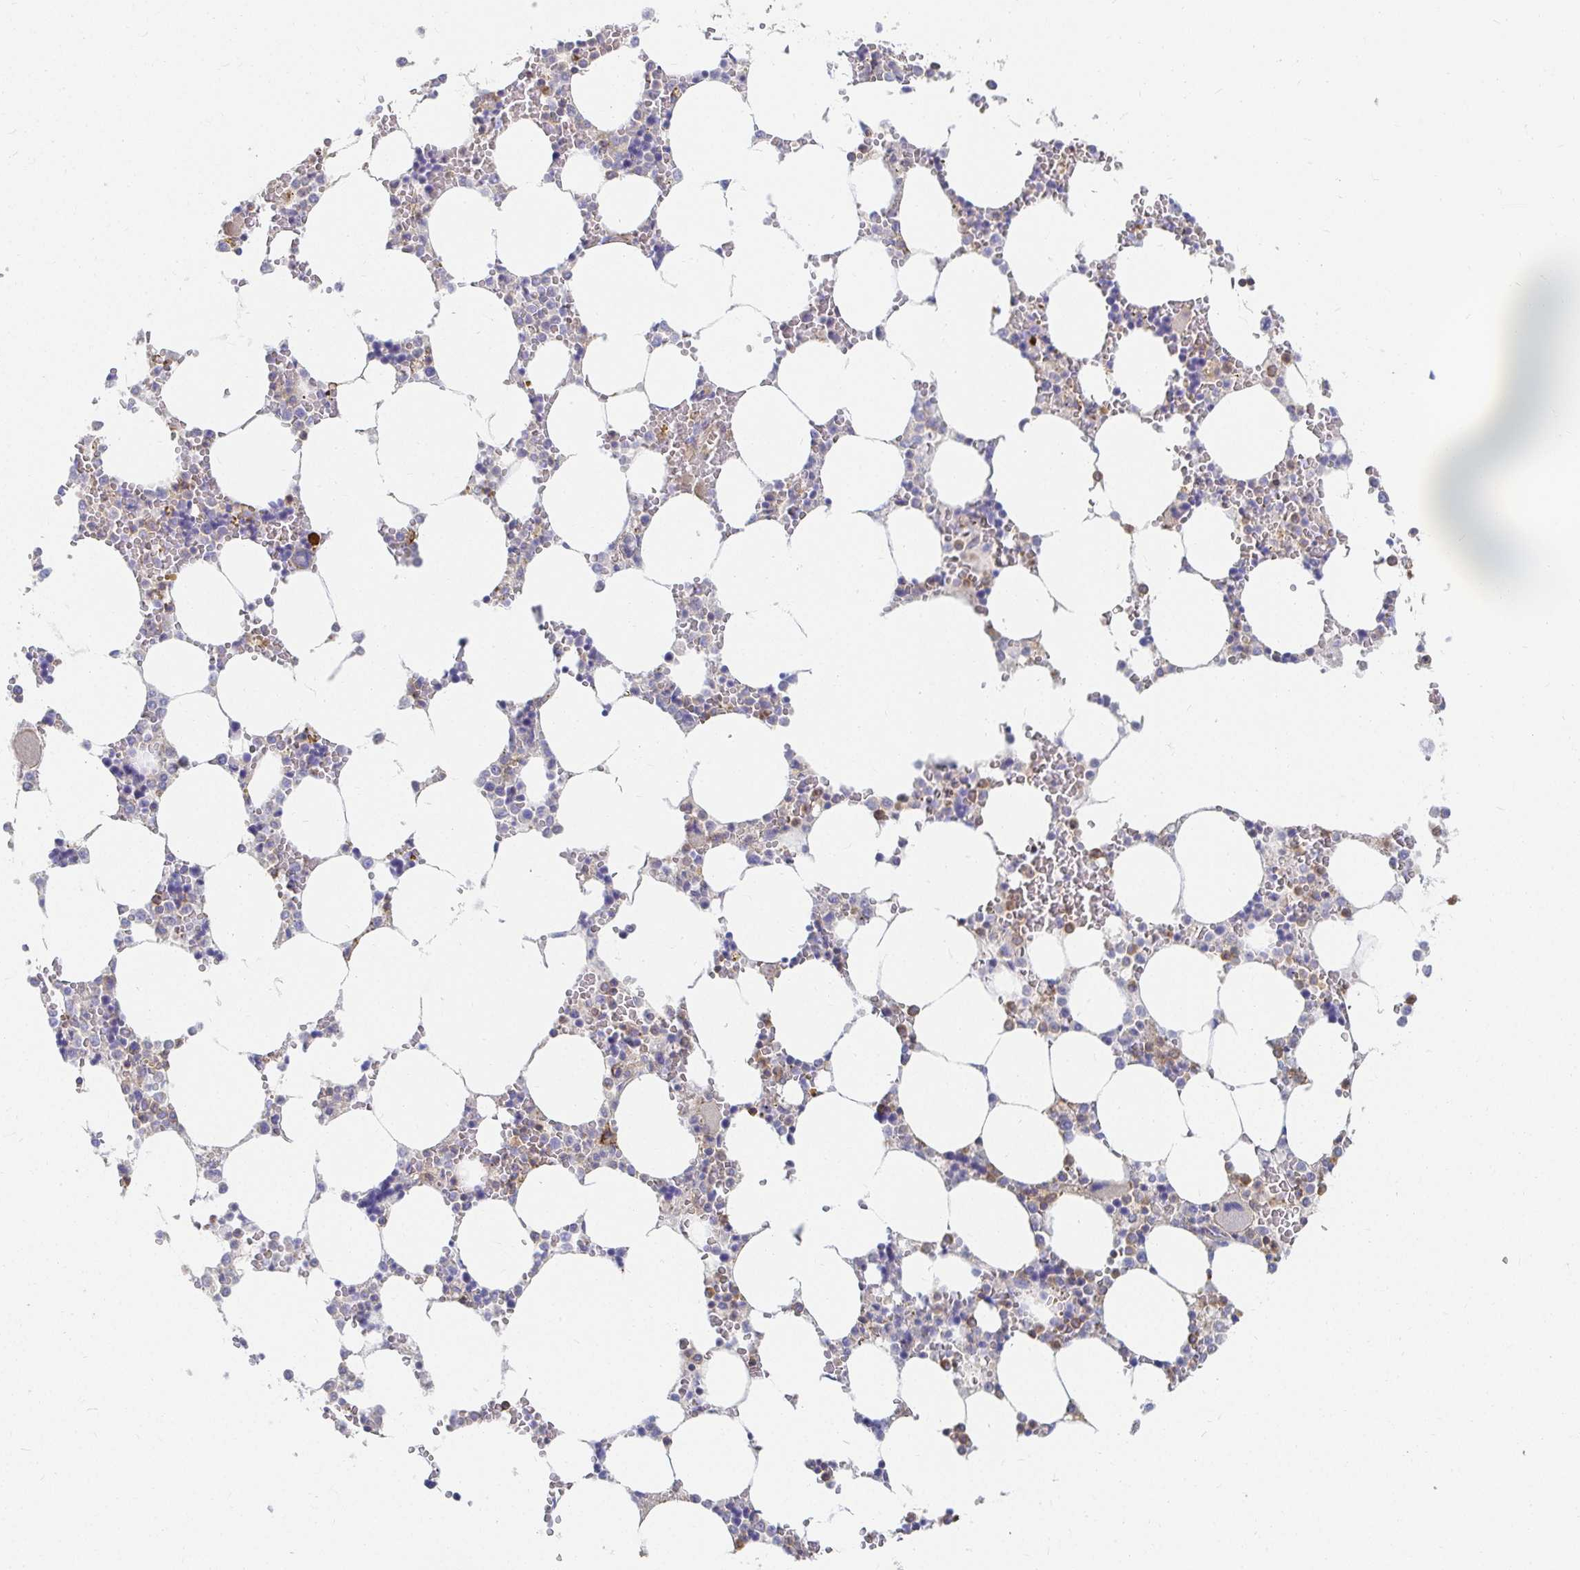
{"staining": {"intensity": "weak", "quantity": "<25%", "location": "cytoplasmic/membranous"}, "tissue": "bone marrow", "cell_type": "Hematopoietic cells", "image_type": "normal", "snomed": [{"axis": "morphology", "description": "Normal tissue, NOS"}, {"axis": "topography", "description": "Bone marrow"}], "caption": "High power microscopy image of an immunohistochemistry histopathology image of unremarkable bone marrow, revealing no significant positivity in hematopoietic cells.", "gene": "TSPAN19", "patient": {"sex": "male", "age": 64}}